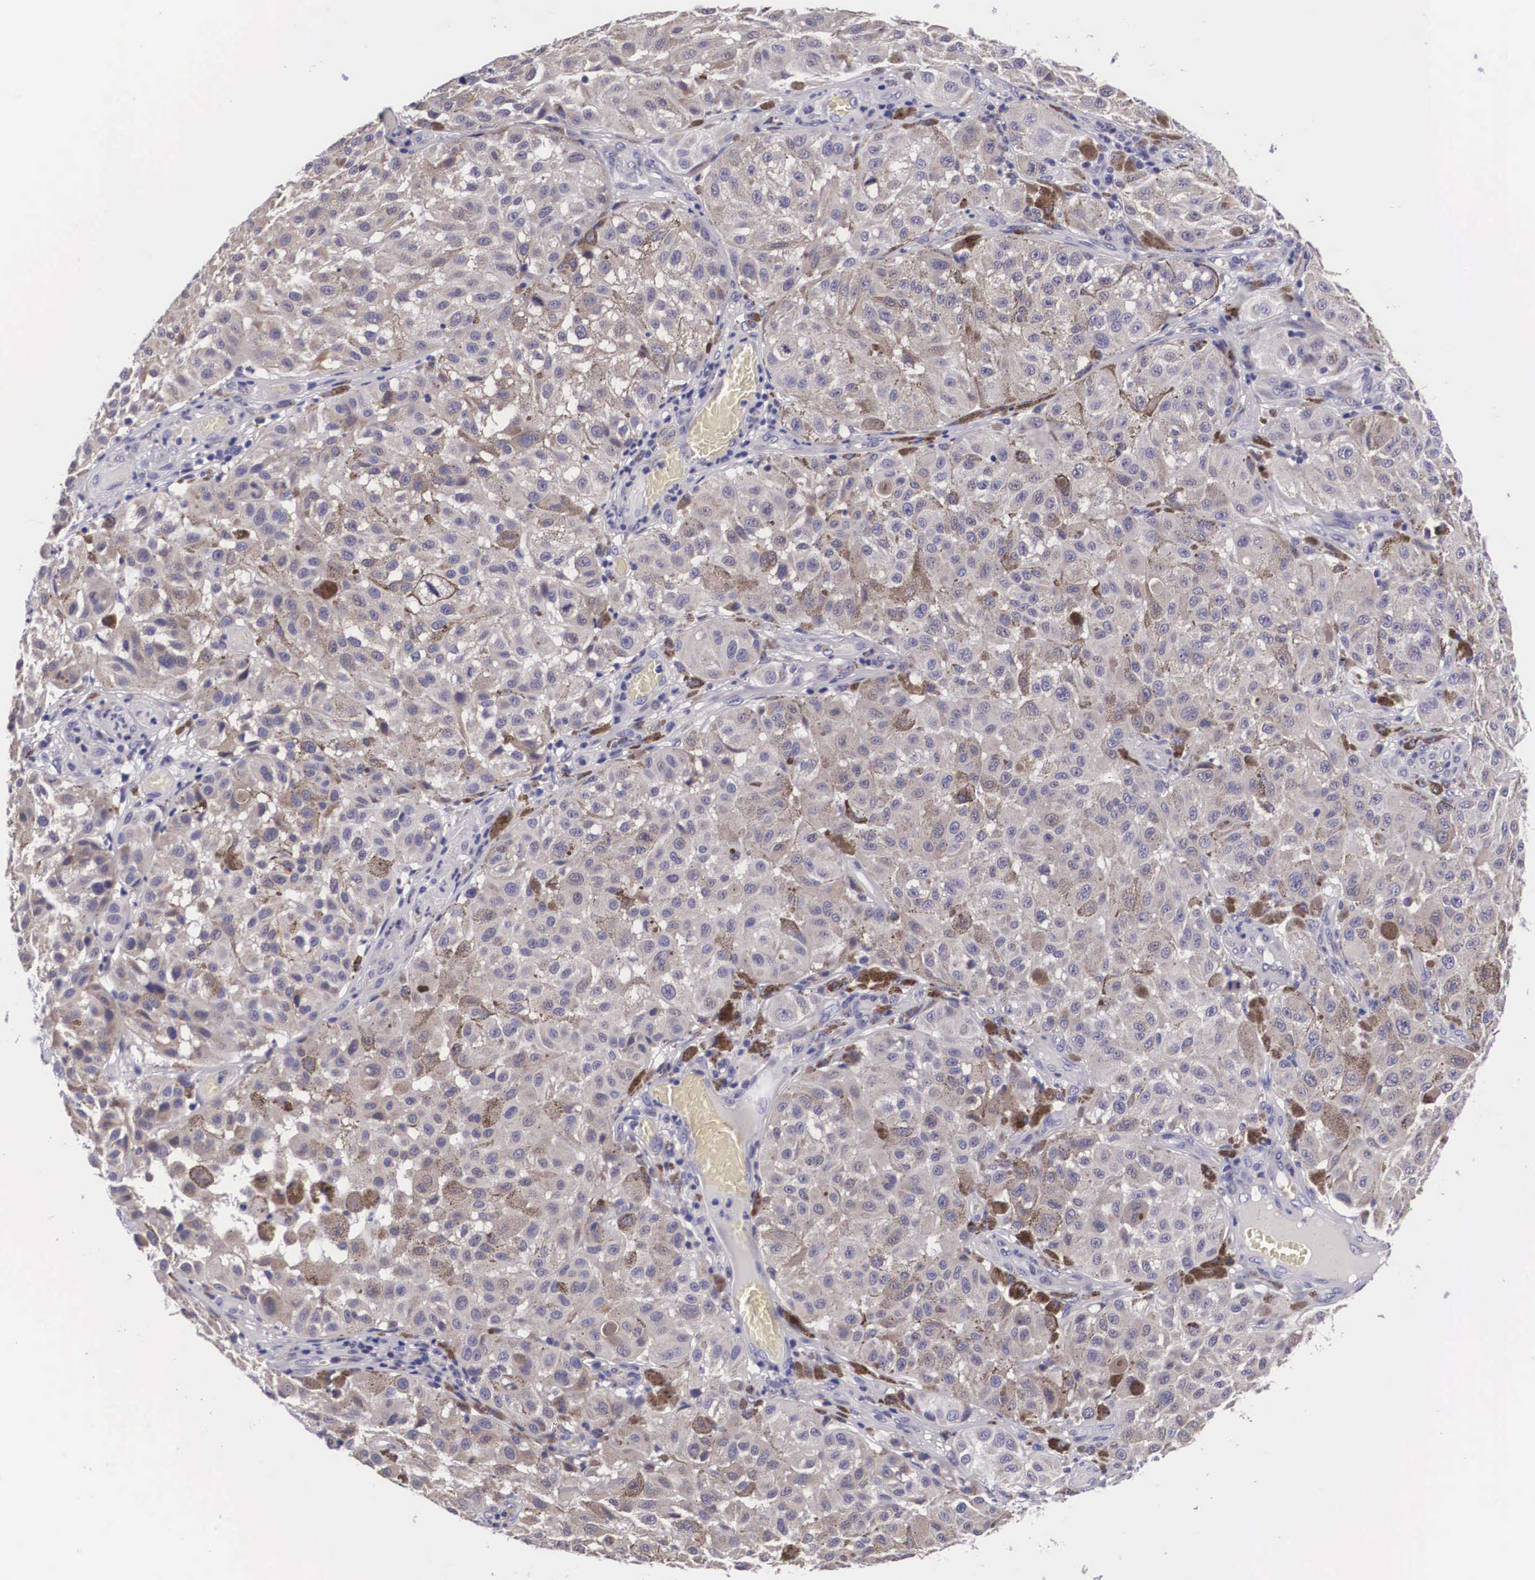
{"staining": {"intensity": "weak", "quantity": "25%-75%", "location": "cytoplasmic/membranous"}, "tissue": "melanoma", "cell_type": "Tumor cells", "image_type": "cancer", "snomed": [{"axis": "morphology", "description": "Malignant melanoma, NOS"}, {"axis": "topography", "description": "Skin"}], "caption": "Malignant melanoma stained with a protein marker displays weak staining in tumor cells.", "gene": "ARG2", "patient": {"sex": "female", "age": 64}}